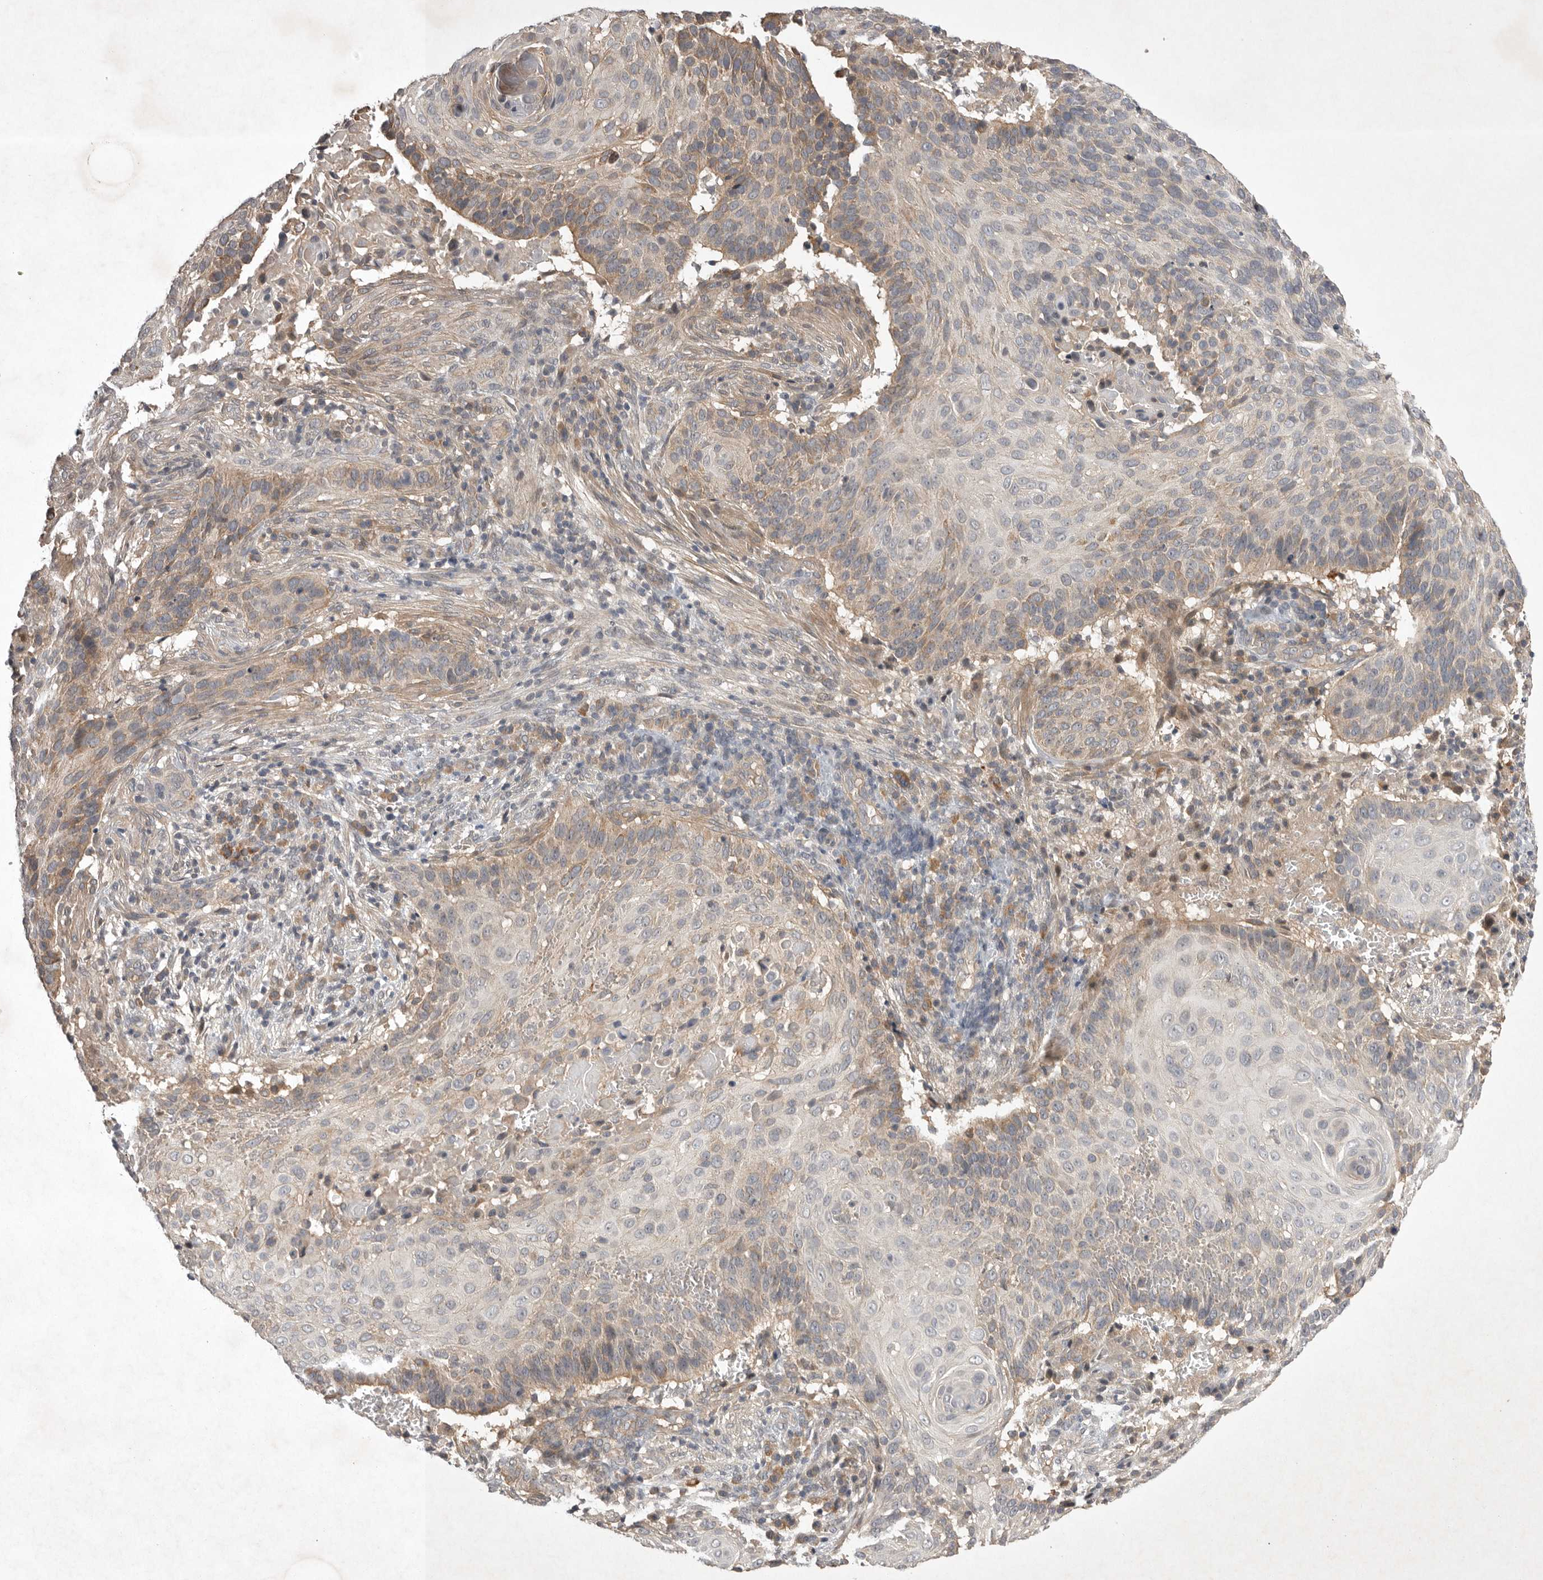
{"staining": {"intensity": "weak", "quantity": "25%-75%", "location": "cytoplasmic/membranous"}, "tissue": "cervical cancer", "cell_type": "Tumor cells", "image_type": "cancer", "snomed": [{"axis": "morphology", "description": "Squamous cell carcinoma, NOS"}, {"axis": "topography", "description": "Cervix"}], "caption": "The photomicrograph exhibits staining of squamous cell carcinoma (cervical), revealing weak cytoplasmic/membranous protein positivity (brown color) within tumor cells.", "gene": "NRCAM", "patient": {"sex": "female", "age": 74}}